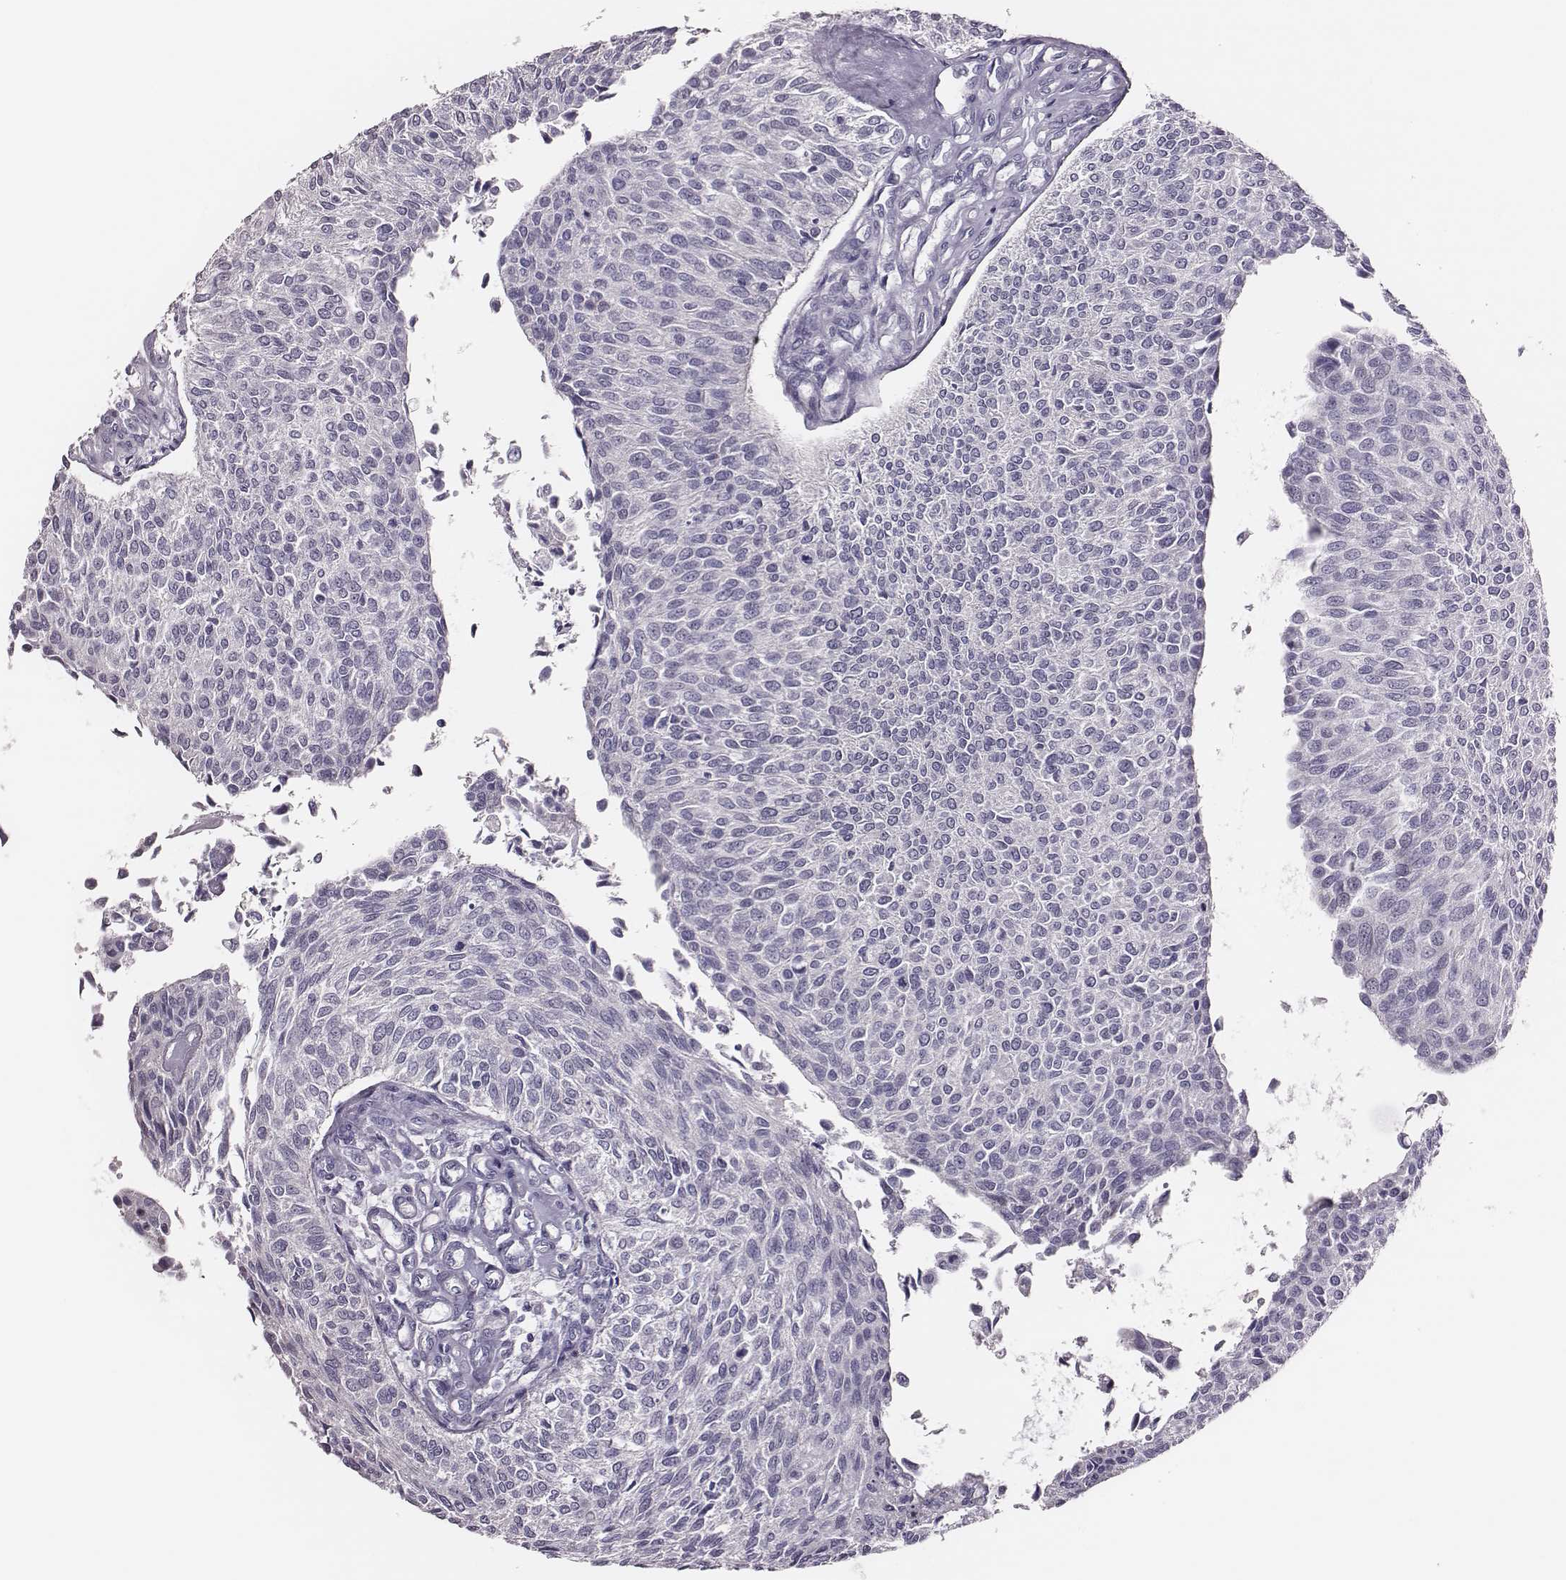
{"staining": {"intensity": "negative", "quantity": "none", "location": "none"}, "tissue": "urothelial cancer", "cell_type": "Tumor cells", "image_type": "cancer", "snomed": [{"axis": "morphology", "description": "Urothelial carcinoma, NOS"}, {"axis": "topography", "description": "Urinary bladder"}], "caption": "IHC histopathology image of transitional cell carcinoma stained for a protein (brown), which shows no positivity in tumor cells.", "gene": "SCML2", "patient": {"sex": "male", "age": 55}}